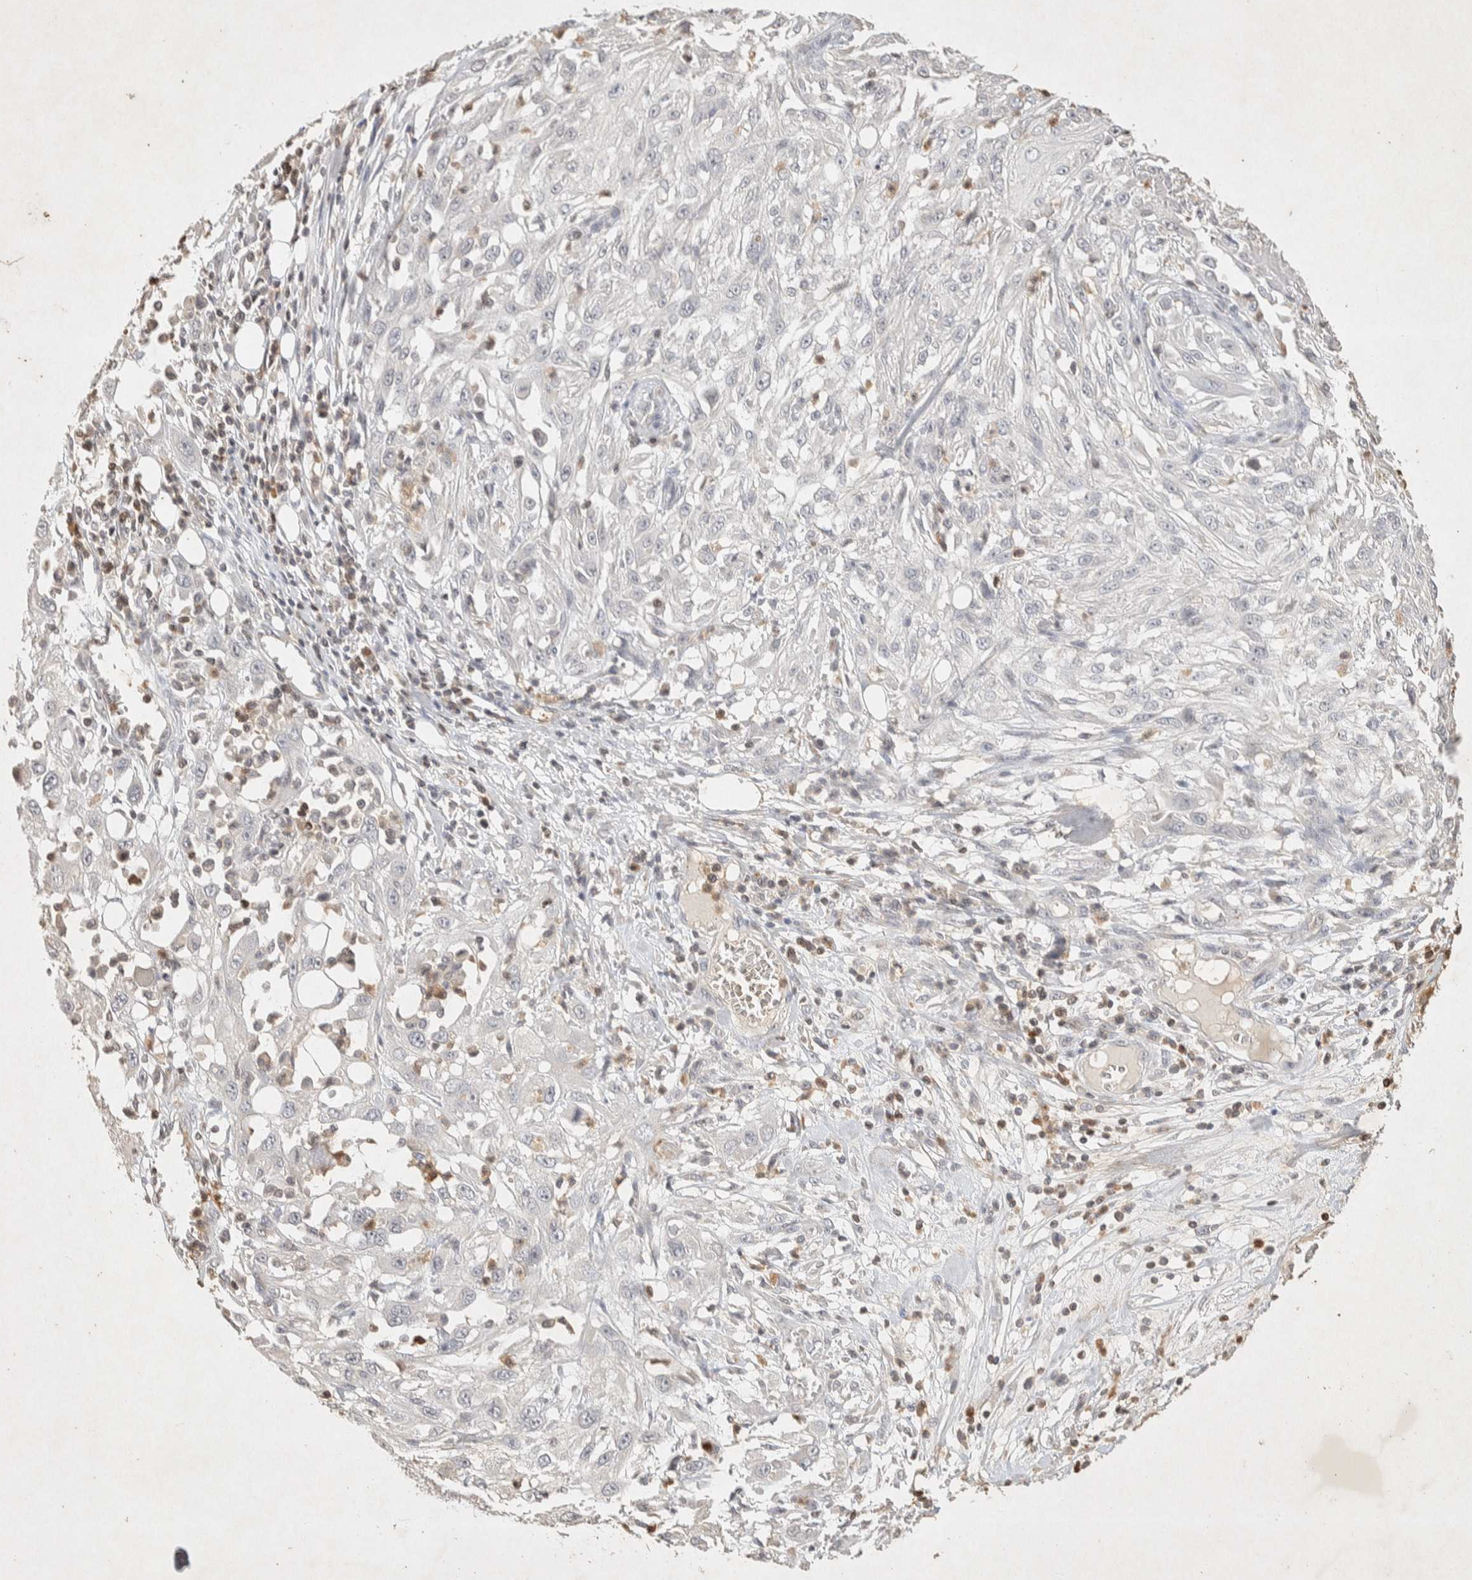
{"staining": {"intensity": "negative", "quantity": "none", "location": "none"}, "tissue": "skin cancer", "cell_type": "Tumor cells", "image_type": "cancer", "snomed": [{"axis": "morphology", "description": "Squamous cell carcinoma, NOS"}, {"axis": "topography", "description": "Skin"}], "caption": "IHC image of neoplastic tissue: skin squamous cell carcinoma stained with DAB (3,3'-diaminobenzidine) reveals no significant protein staining in tumor cells.", "gene": "RAC2", "patient": {"sex": "male", "age": 75}}